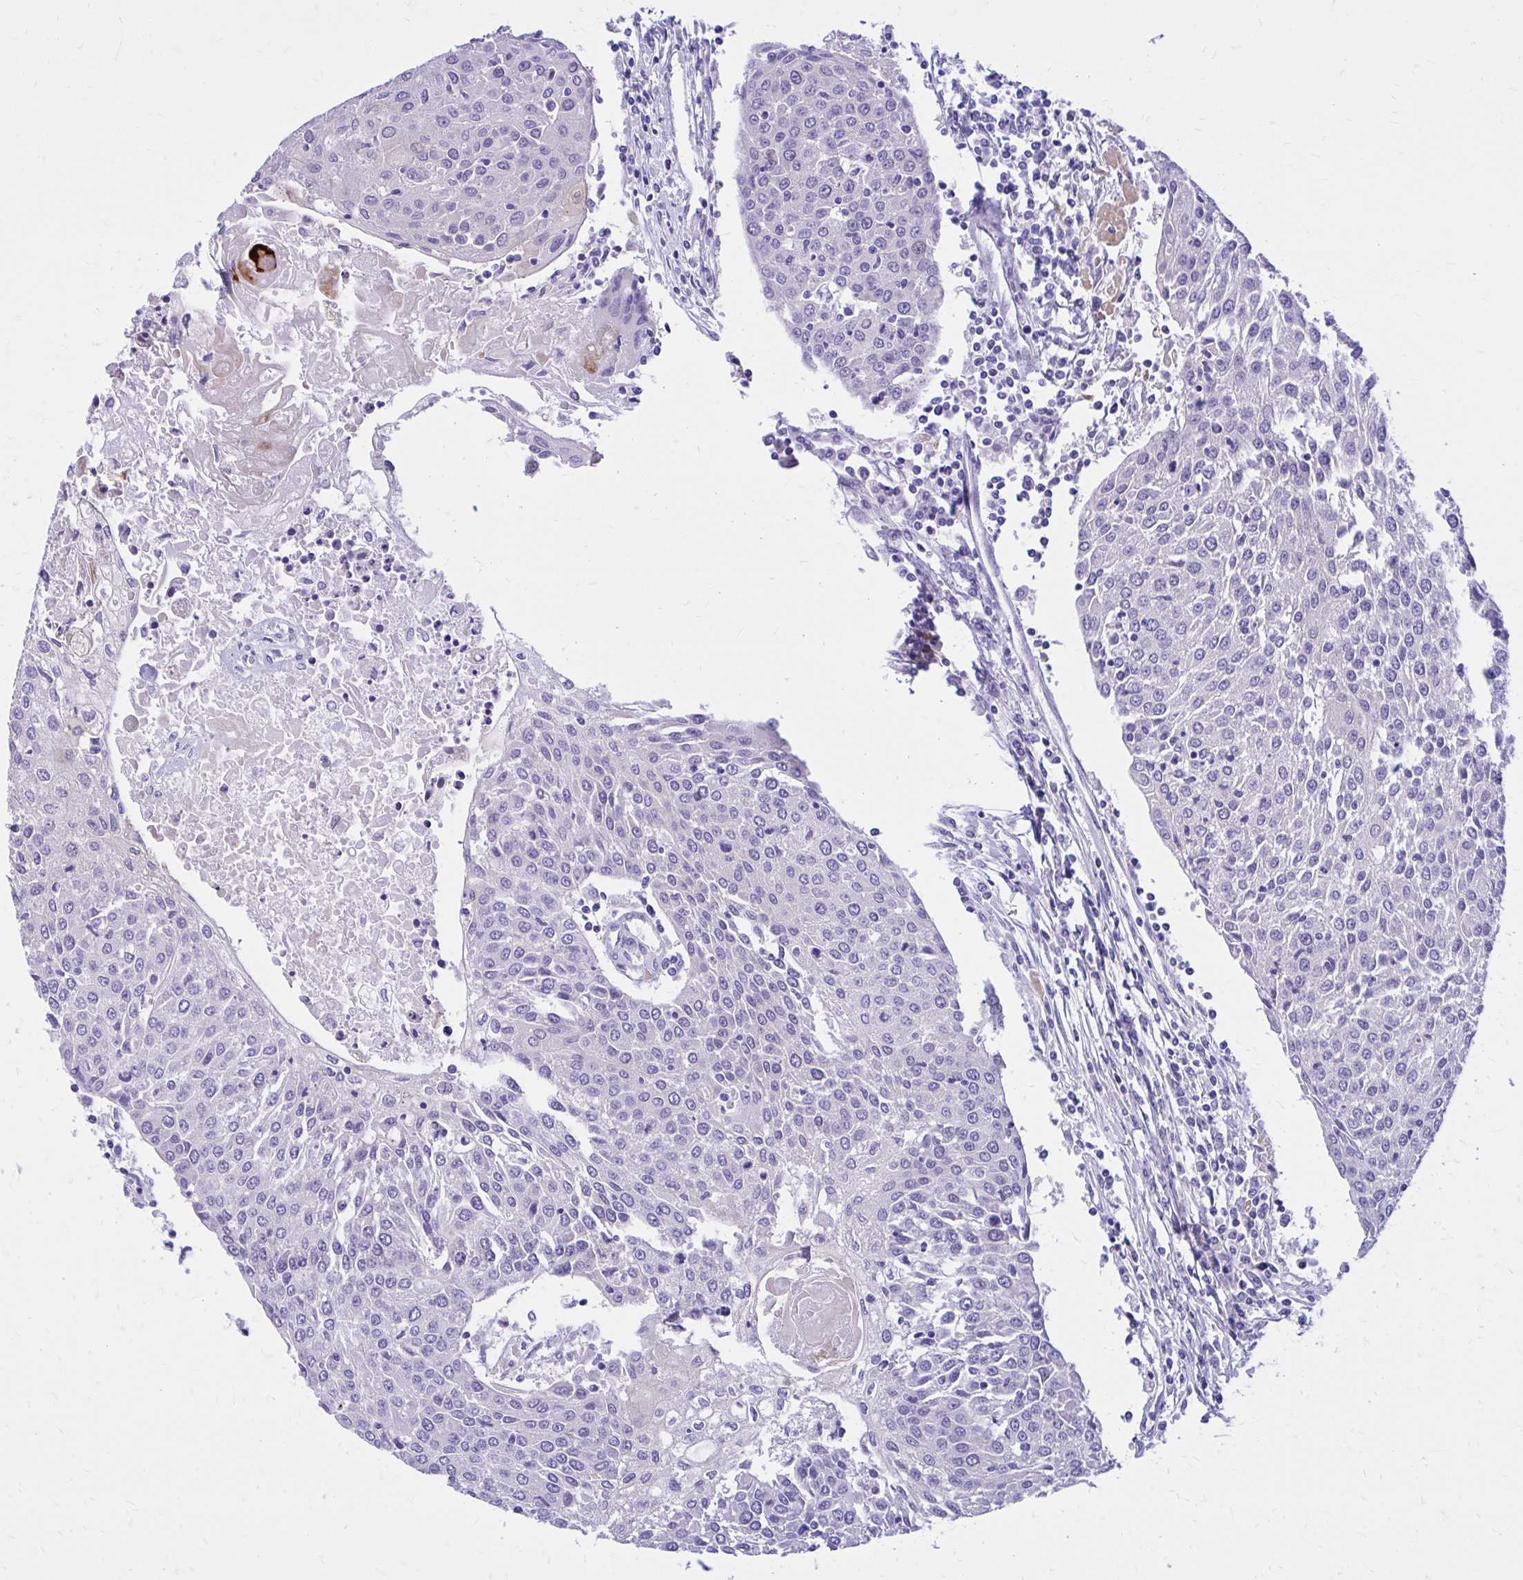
{"staining": {"intensity": "negative", "quantity": "none", "location": "none"}, "tissue": "urothelial cancer", "cell_type": "Tumor cells", "image_type": "cancer", "snomed": [{"axis": "morphology", "description": "Urothelial carcinoma, High grade"}, {"axis": "topography", "description": "Urinary bladder"}], "caption": "DAB immunohistochemical staining of urothelial cancer exhibits no significant expression in tumor cells.", "gene": "ADAMTSL1", "patient": {"sex": "female", "age": 85}}